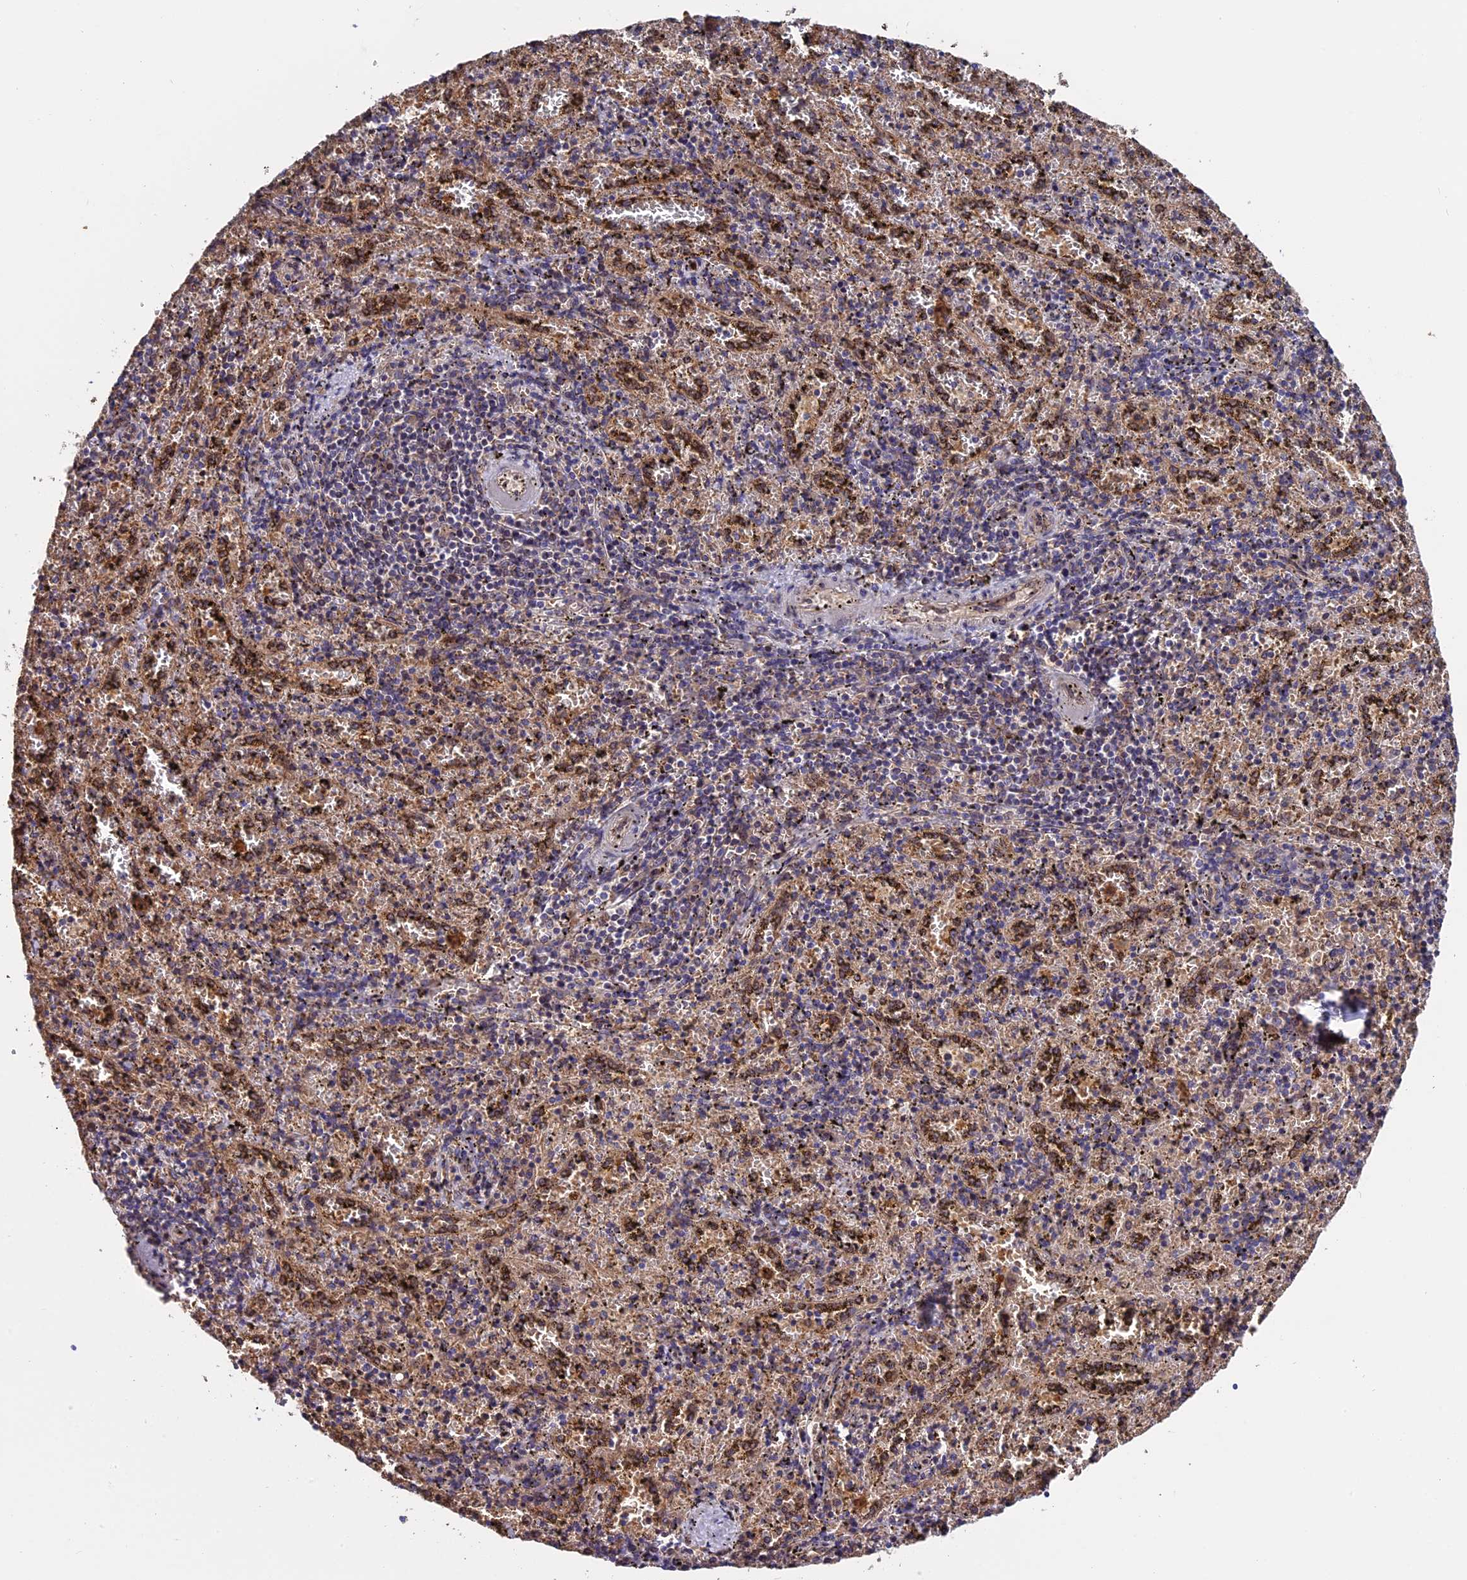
{"staining": {"intensity": "moderate", "quantity": "<25%", "location": "cytoplasmic/membranous"}, "tissue": "spleen", "cell_type": "Cells in red pulp", "image_type": "normal", "snomed": [{"axis": "morphology", "description": "Normal tissue, NOS"}, {"axis": "topography", "description": "Spleen"}], "caption": "This histopathology image displays unremarkable spleen stained with immunohistochemistry (IHC) to label a protein in brown. The cytoplasmic/membranous of cells in red pulp show moderate positivity for the protein. Nuclei are counter-stained blue.", "gene": "CHMP2A", "patient": {"sex": "male", "age": 11}}